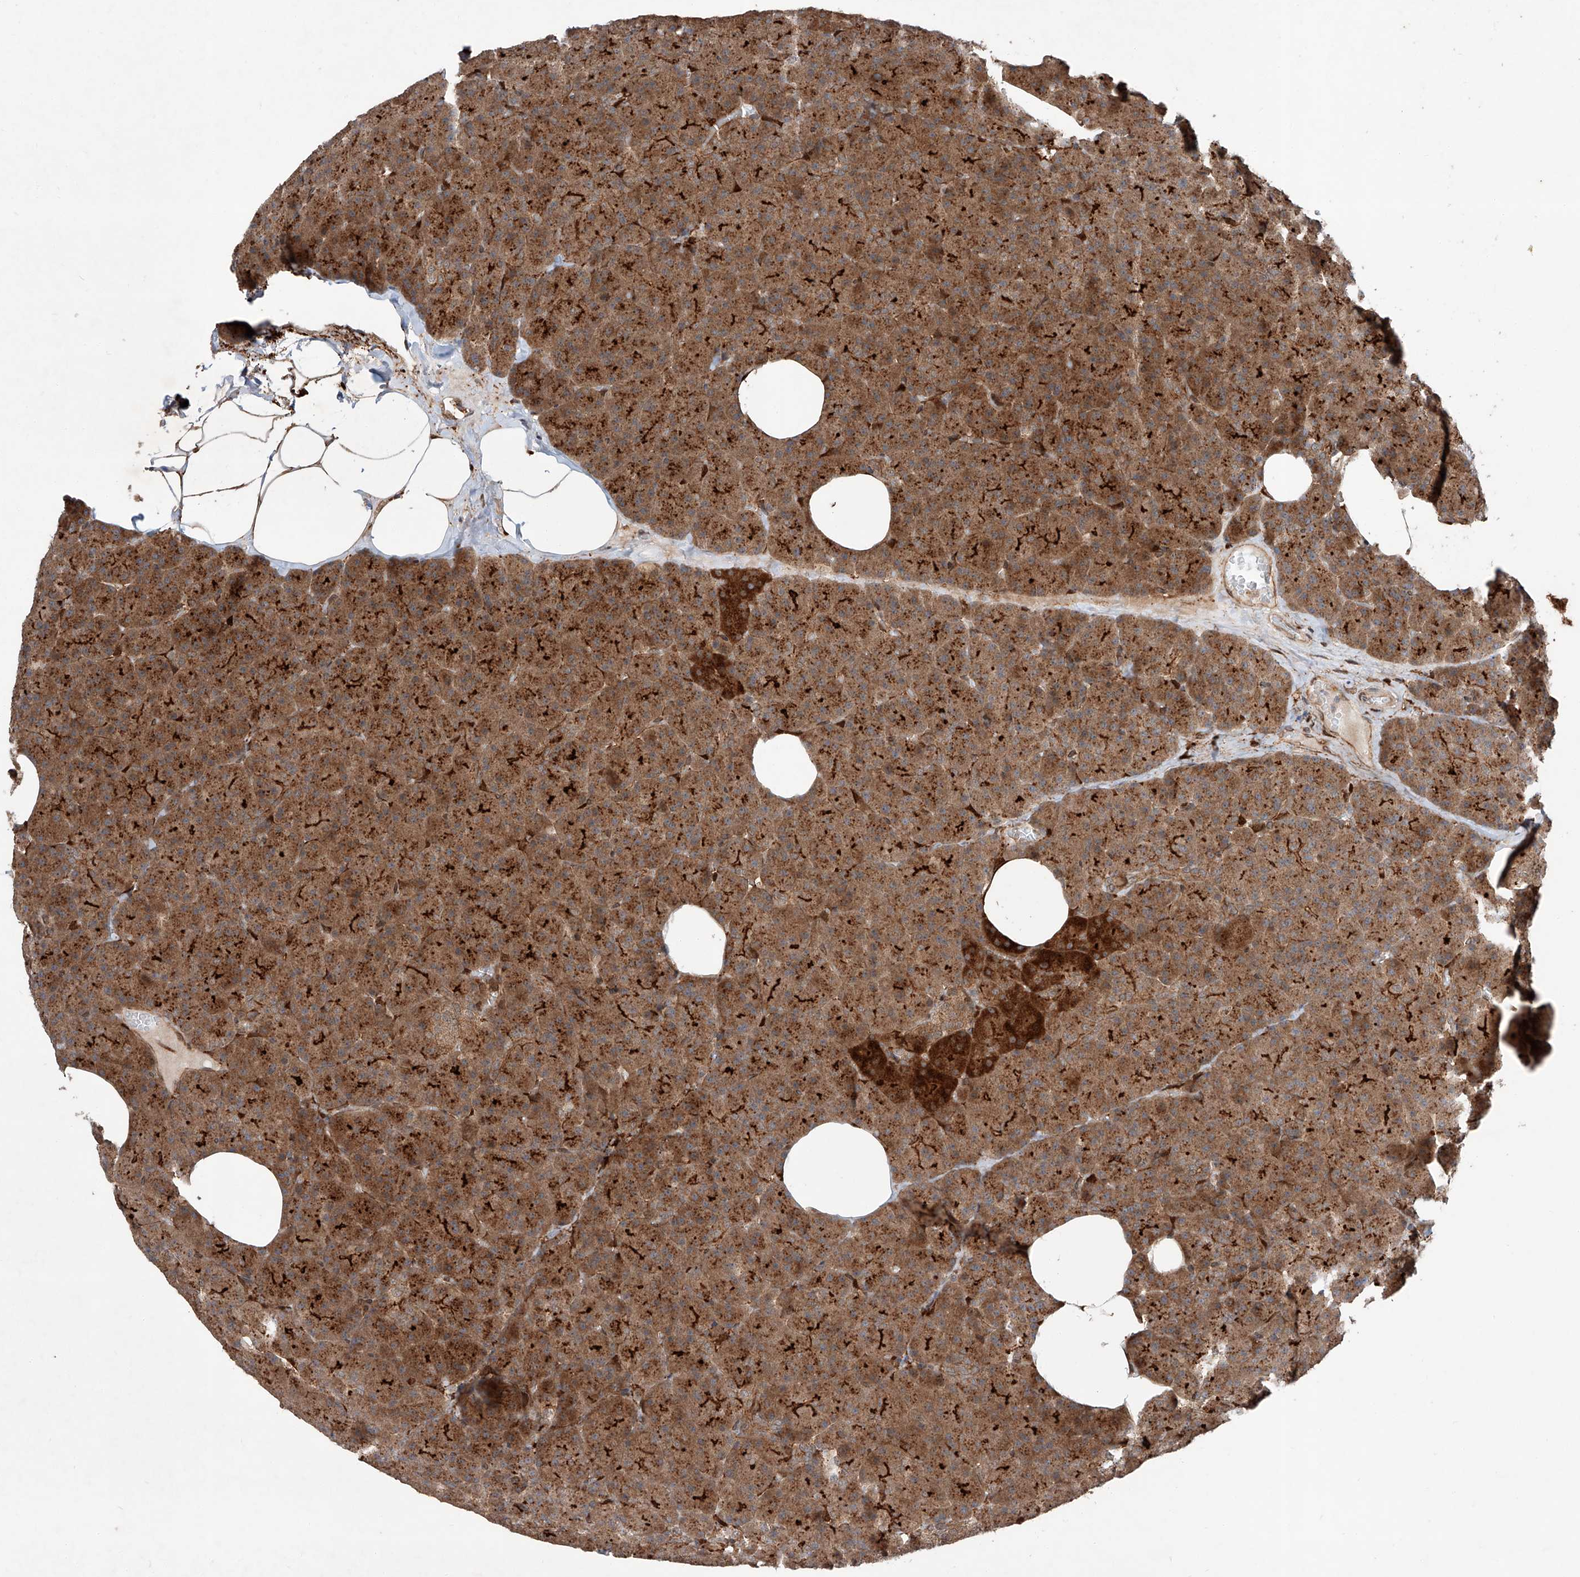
{"staining": {"intensity": "strong", "quantity": ">75%", "location": "cytoplasmic/membranous"}, "tissue": "pancreas", "cell_type": "Exocrine glandular cells", "image_type": "normal", "snomed": [{"axis": "morphology", "description": "Normal tissue, NOS"}, {"axis": "morphology", "description": "Carcinoid, malignant, NOS"}, {"axis": "topography", "description": "Pancreas"}], "caption": "Immunohistochemical staining of normal pancreas displays high levels of strong cytoplasmic/membranous staining in approximately >75% of exocrine glandular cells.", "gene": "ZFP28", "patient": {"sex": "female", "age": 35}}